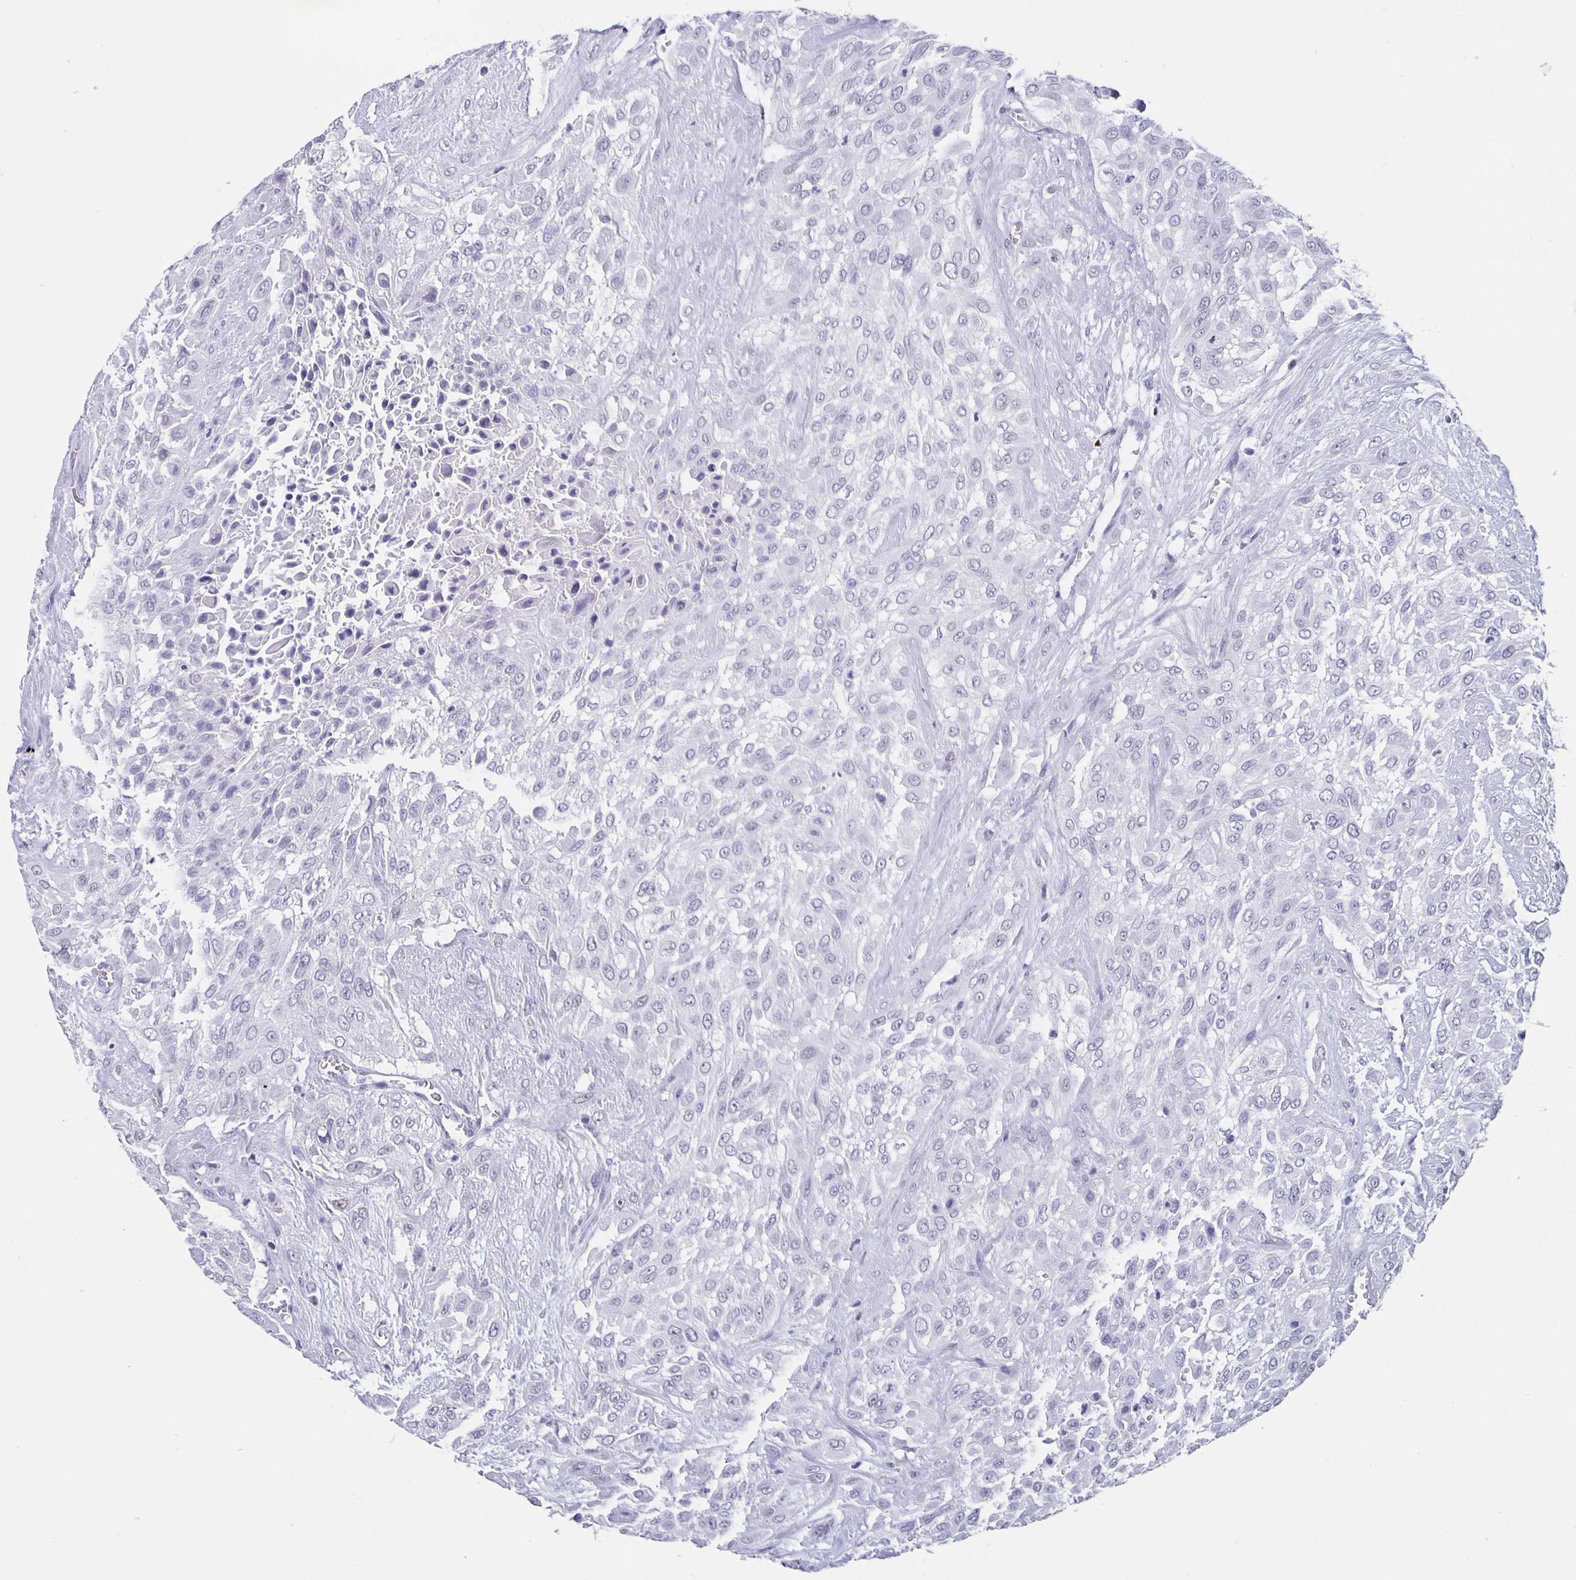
{"staining": {"intensity": "negative", "quantity": "none", "location": "none"}, "tissue": "urothelial cancer", "cell_type": "Tumor cells", "image_type": "cancer", "snomed": [{"axis": "morphology", "description": "Urothelial carcinoma, High grade"}, {"axis": "topography", "description": "Urinary bladder"}], "caption": "Human urothelial carcinoma (high-grade) stained for a protein using immunohistochemistry (IHC) exhibits no positivity in tumor cells.", "gene": "SATB2", "patient": {"sex": "male", "age": 57}}